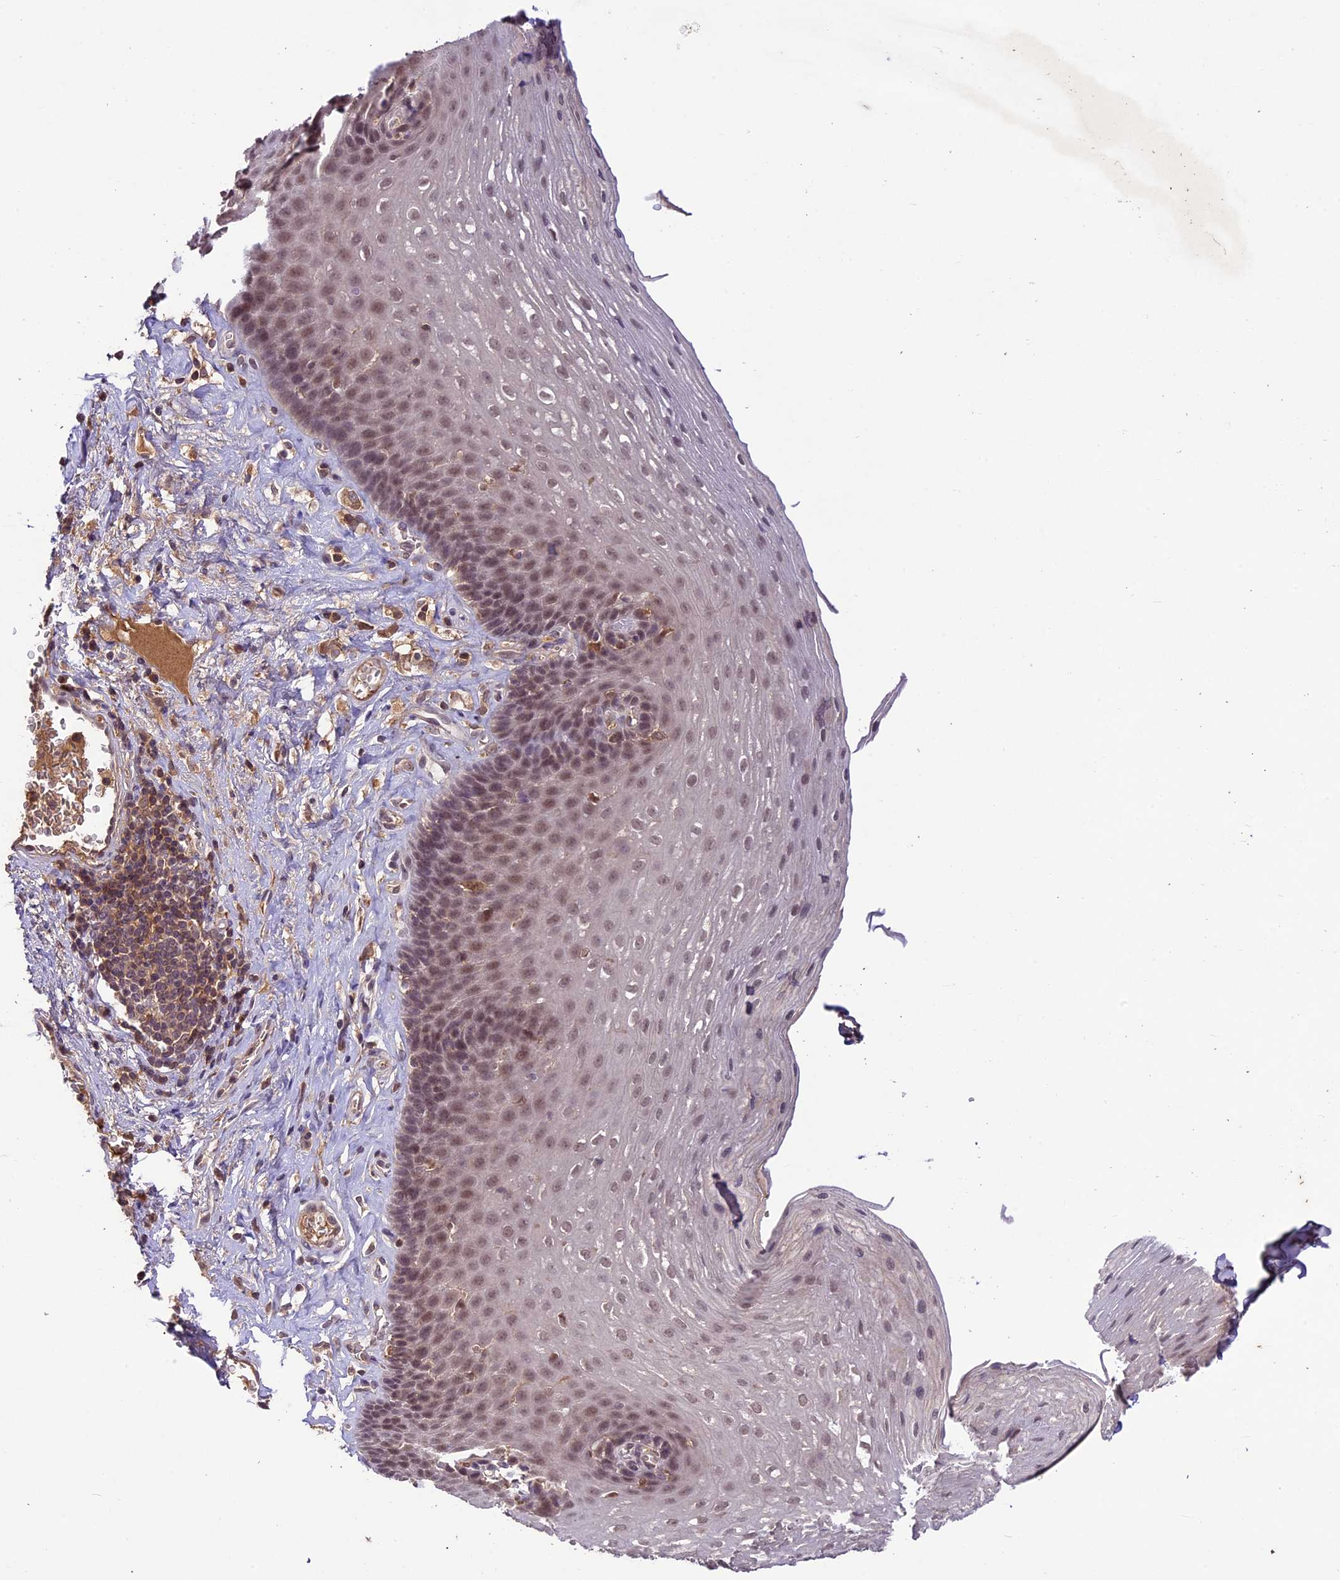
{"staining": {"intensity": "moderate", "quantity": "25%-75%", "location": "nuclear"}, "tissue": "esophagus", "cell_type": "Squamous epithelial cells", "image_type": "normal", "snomed": [{"axis": "morphology", "description": "Normal tissue, NOS"}, {"axis": "topography", "description": "Esophagus"}], "caption": "Esophagus stained with a protein marker demonstrates moderate staining in squamous epithelial cells.", "gene": "ATP10A", "patient": {"sex": "female", "age": 66}}